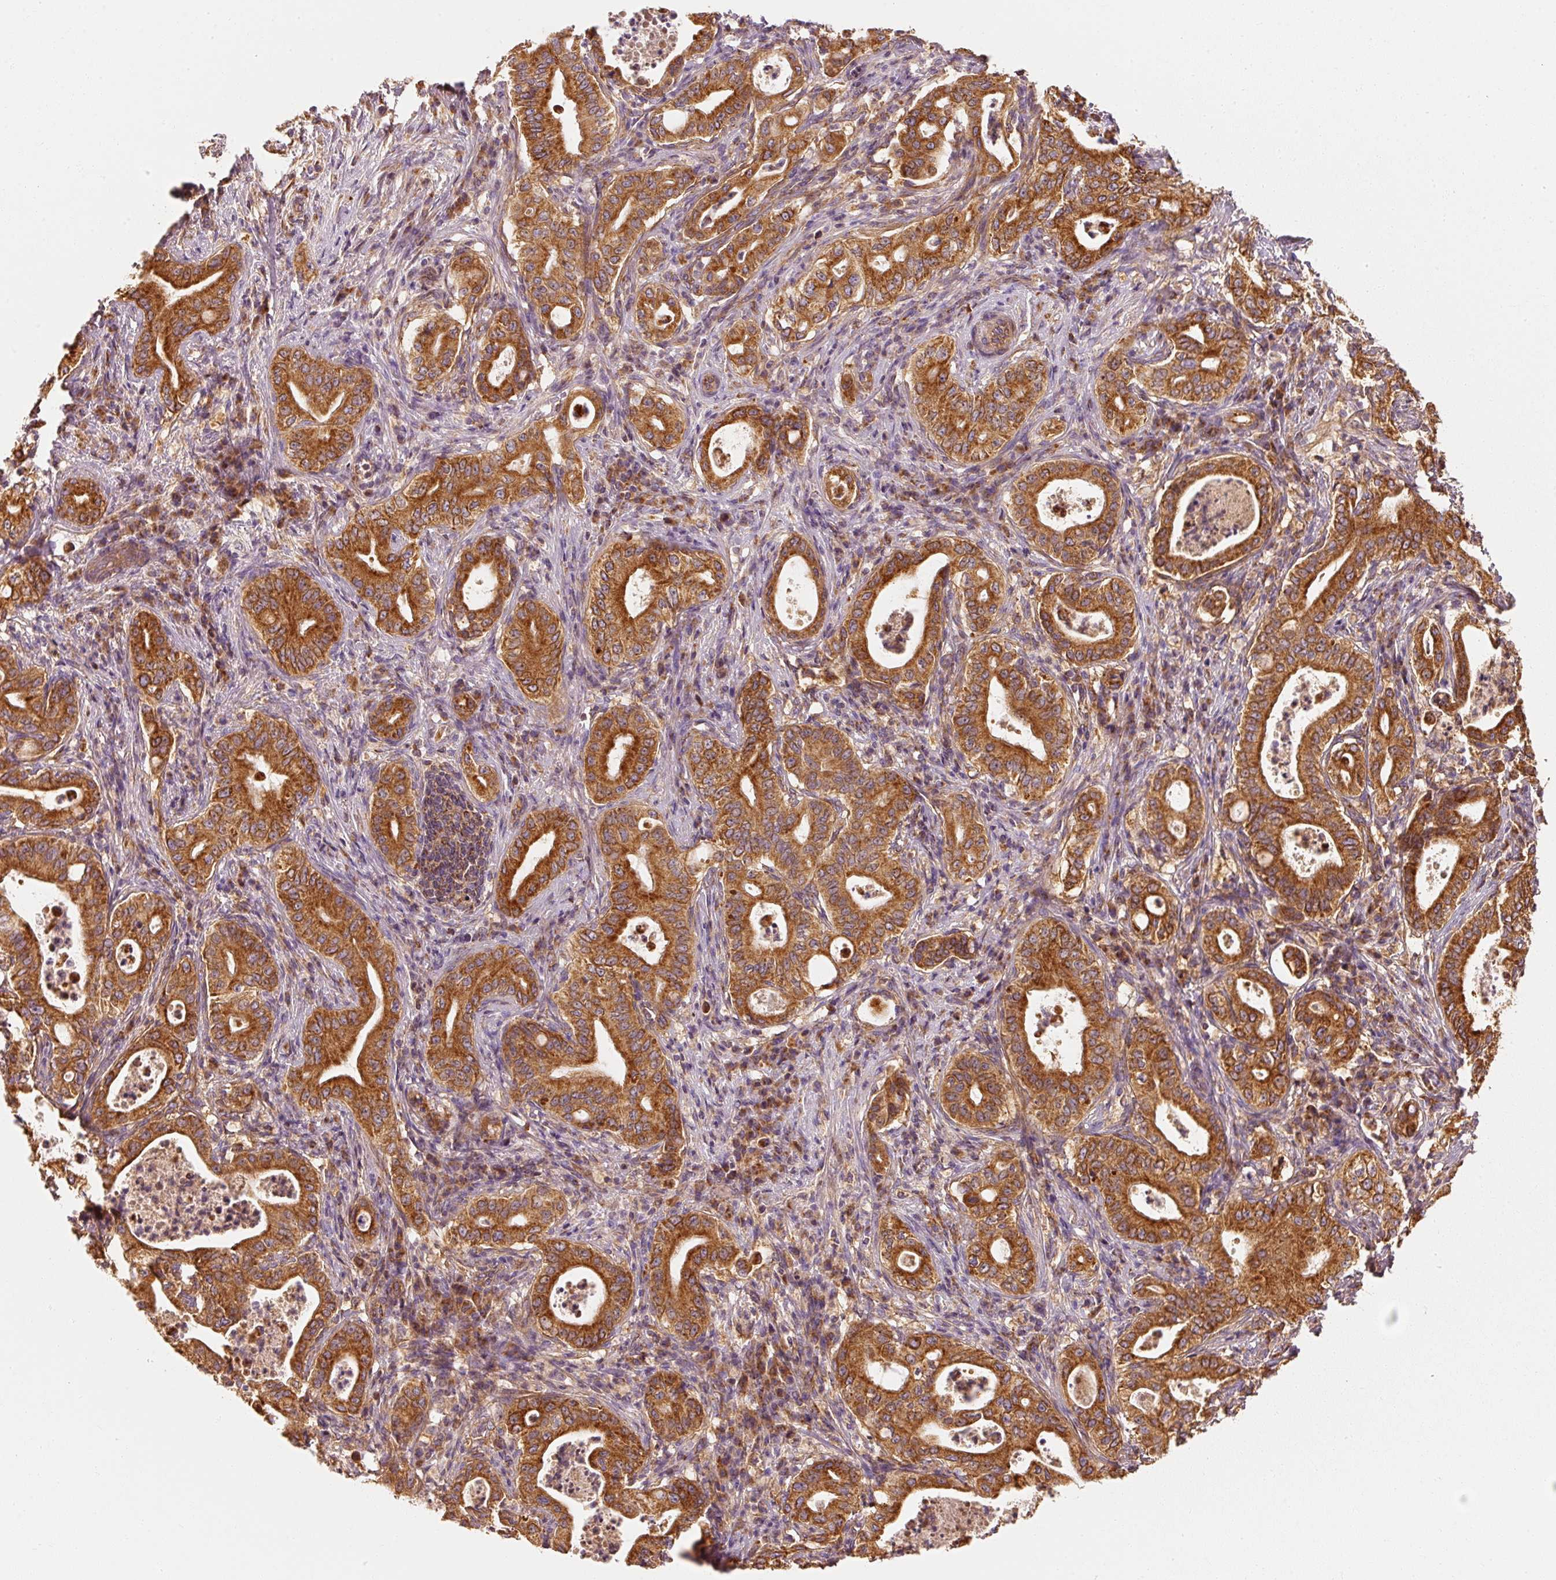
{"staining": {"intensity": "strong", "quantity": ">75%", "location": "cytoplasmic/membranous"}, "tissue": "pancreatic cancer", "cell_type": "Tumor cells", "image_type": "cancer", "snomed": [{"axis": "morphology", "description": "Adenocarcinoma, NOS"}, {"axis": "topography", "description": "Pancreas"}], "caption": "Pancreatic cancer (adenocarcinoma) stained with a protein marker reveals strong staining in tumor cells.", "gene": "TOMM40", "patient": {"sex": "male", "age": 71}}